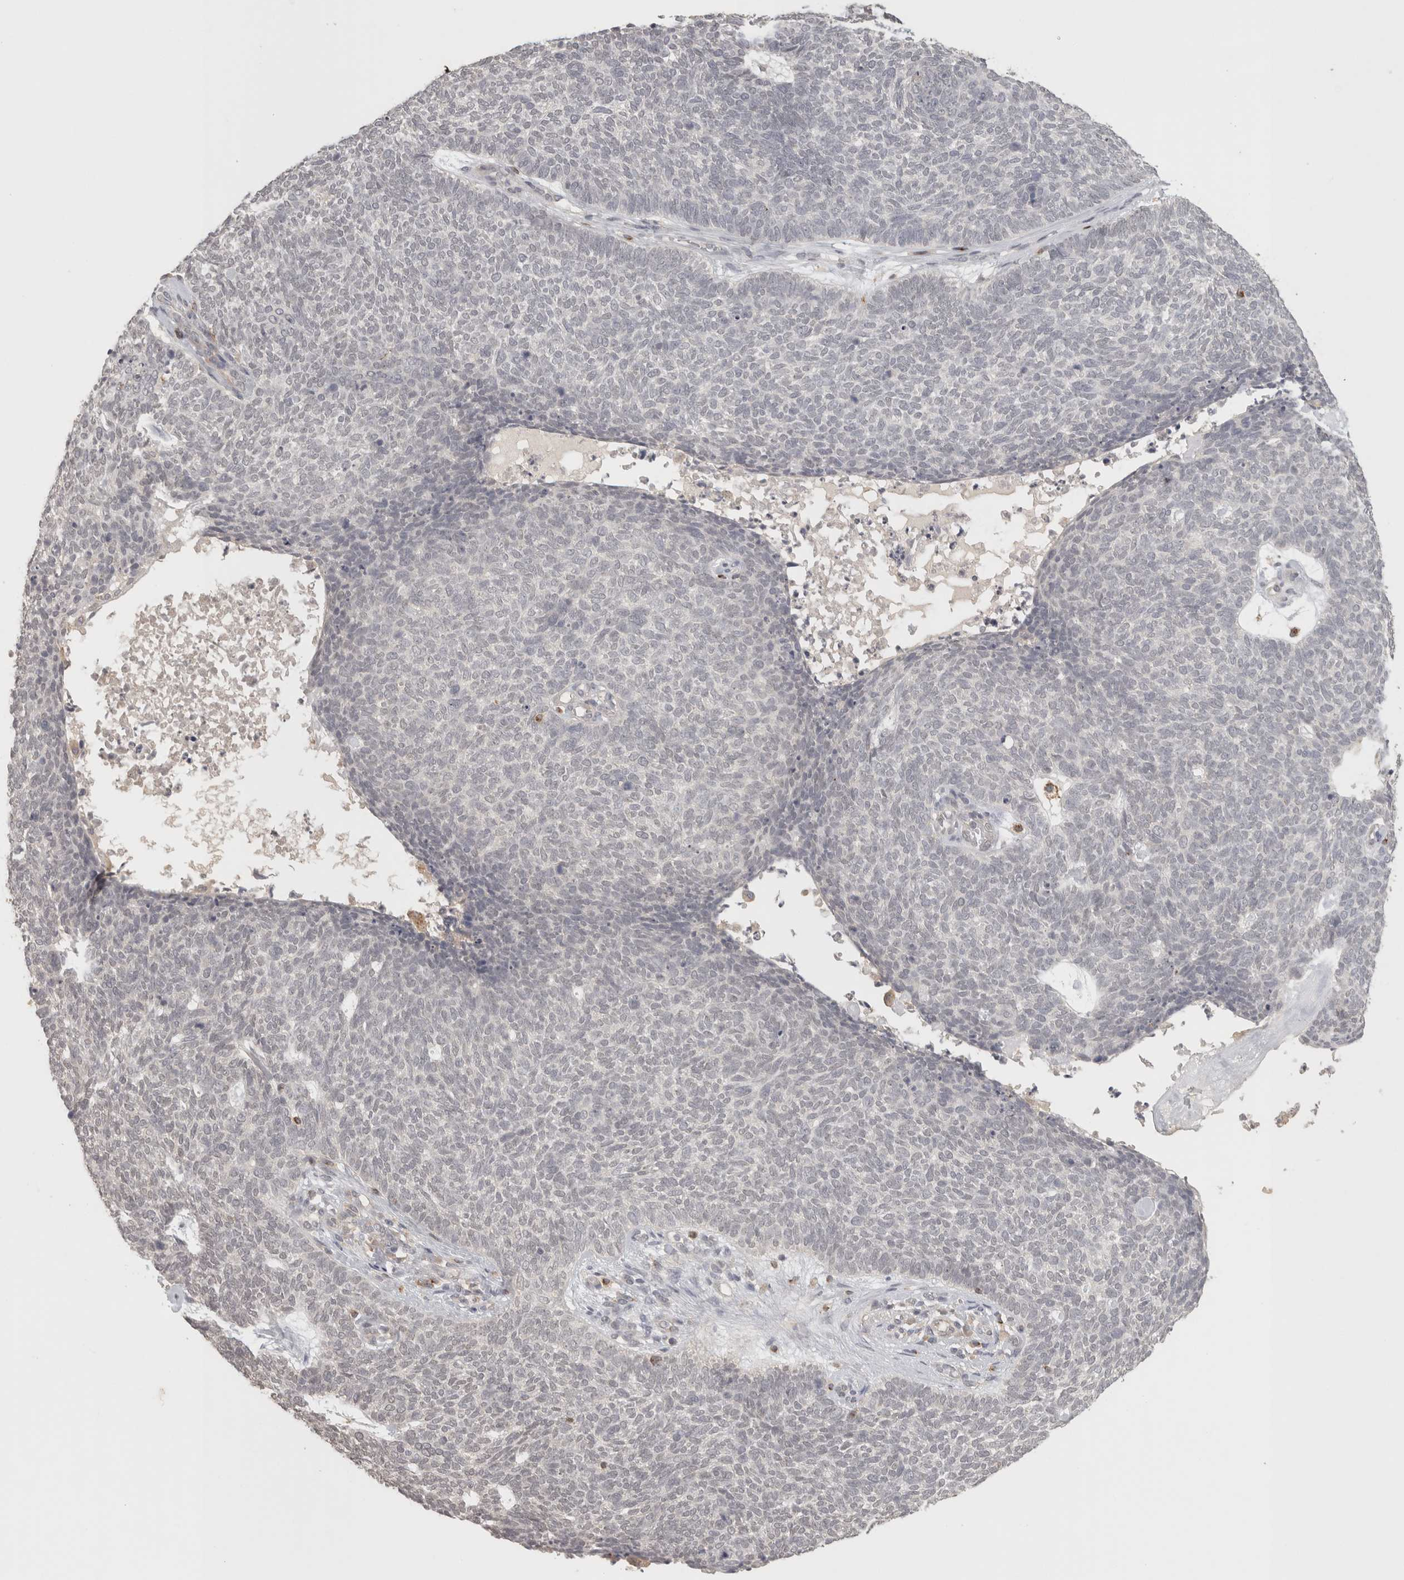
{"staining": {"intensity": "negative", "quantity": "none", "location": "none"}, "tissue": "skin cancer", "cell_type": "Tumor cells", "image_type": "cancer", "snomed": [{"axis": "morphology", "description": "Basal cell carcinoma"}, {"axis": "topography", "description": "Skin"}], "caption": "Protein analysis of skin cancer (basal cell carcinoma) reveals no significant staining in tumor cells. (DAB immunohistochemistry visualized using brightfield microscopy, high magnification).", "gene": "HAVCR2", "patient": {"sex": "female", "age": 84}}